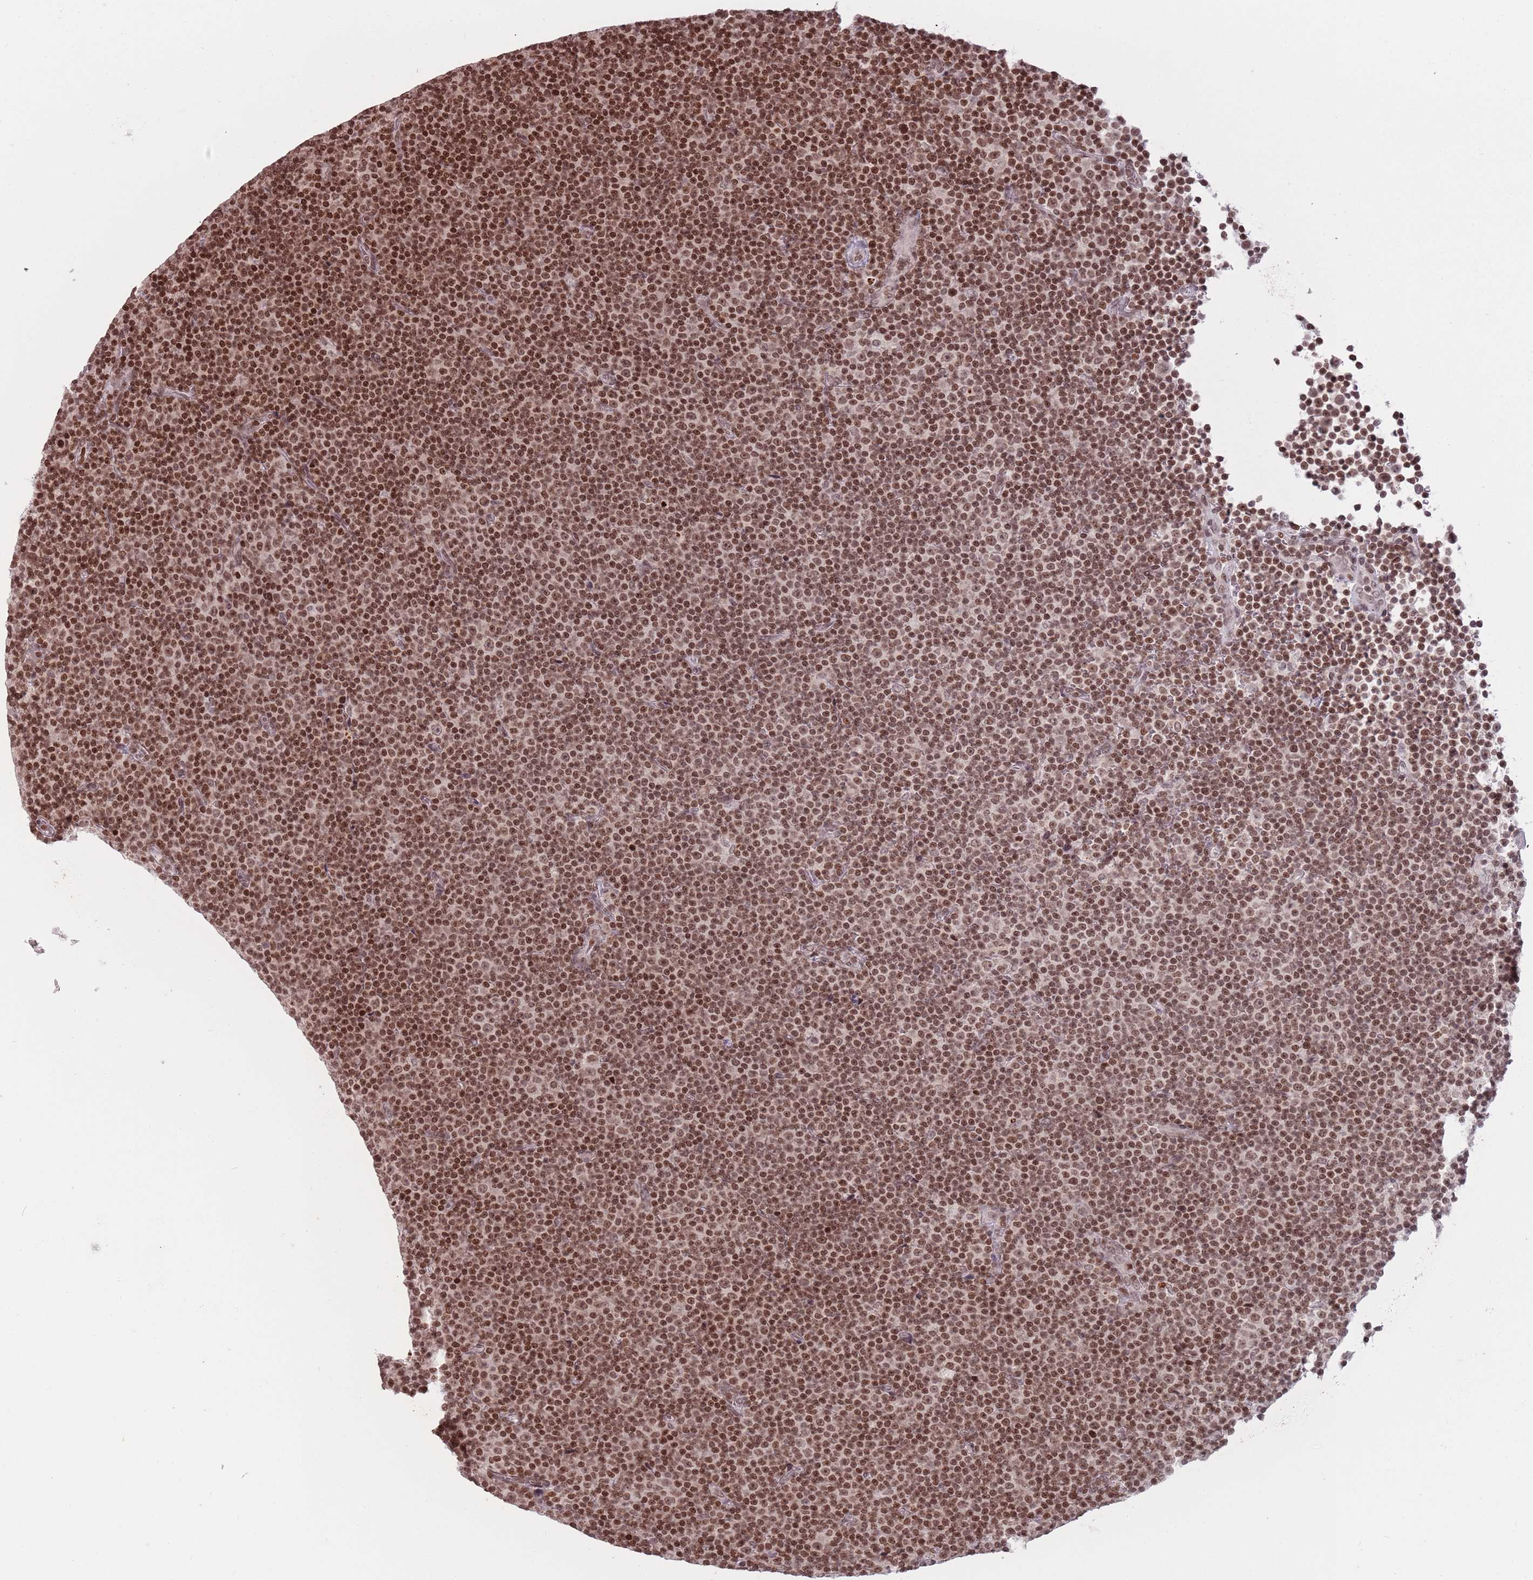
{"staining": {"intensity": "strong", "quantity": ">75%", "location": "nuclear"}, "tissue": "lymphoma", "cell_type": "Tumor cells", "image_type": "cancer", "snomed": [{"axis": "morphology", "description": "Malignant lymphoma, non-Hodgkin's type, Low grade"}, {"axis": "topography", "description": "Lymph node"}], "caption": "Strong nuclear protein positivity is appreciated in about >75% of tumor cells in lymphoma.", "gene": "SH3RF3", "patient": {"sex": "female", "age": 67}}